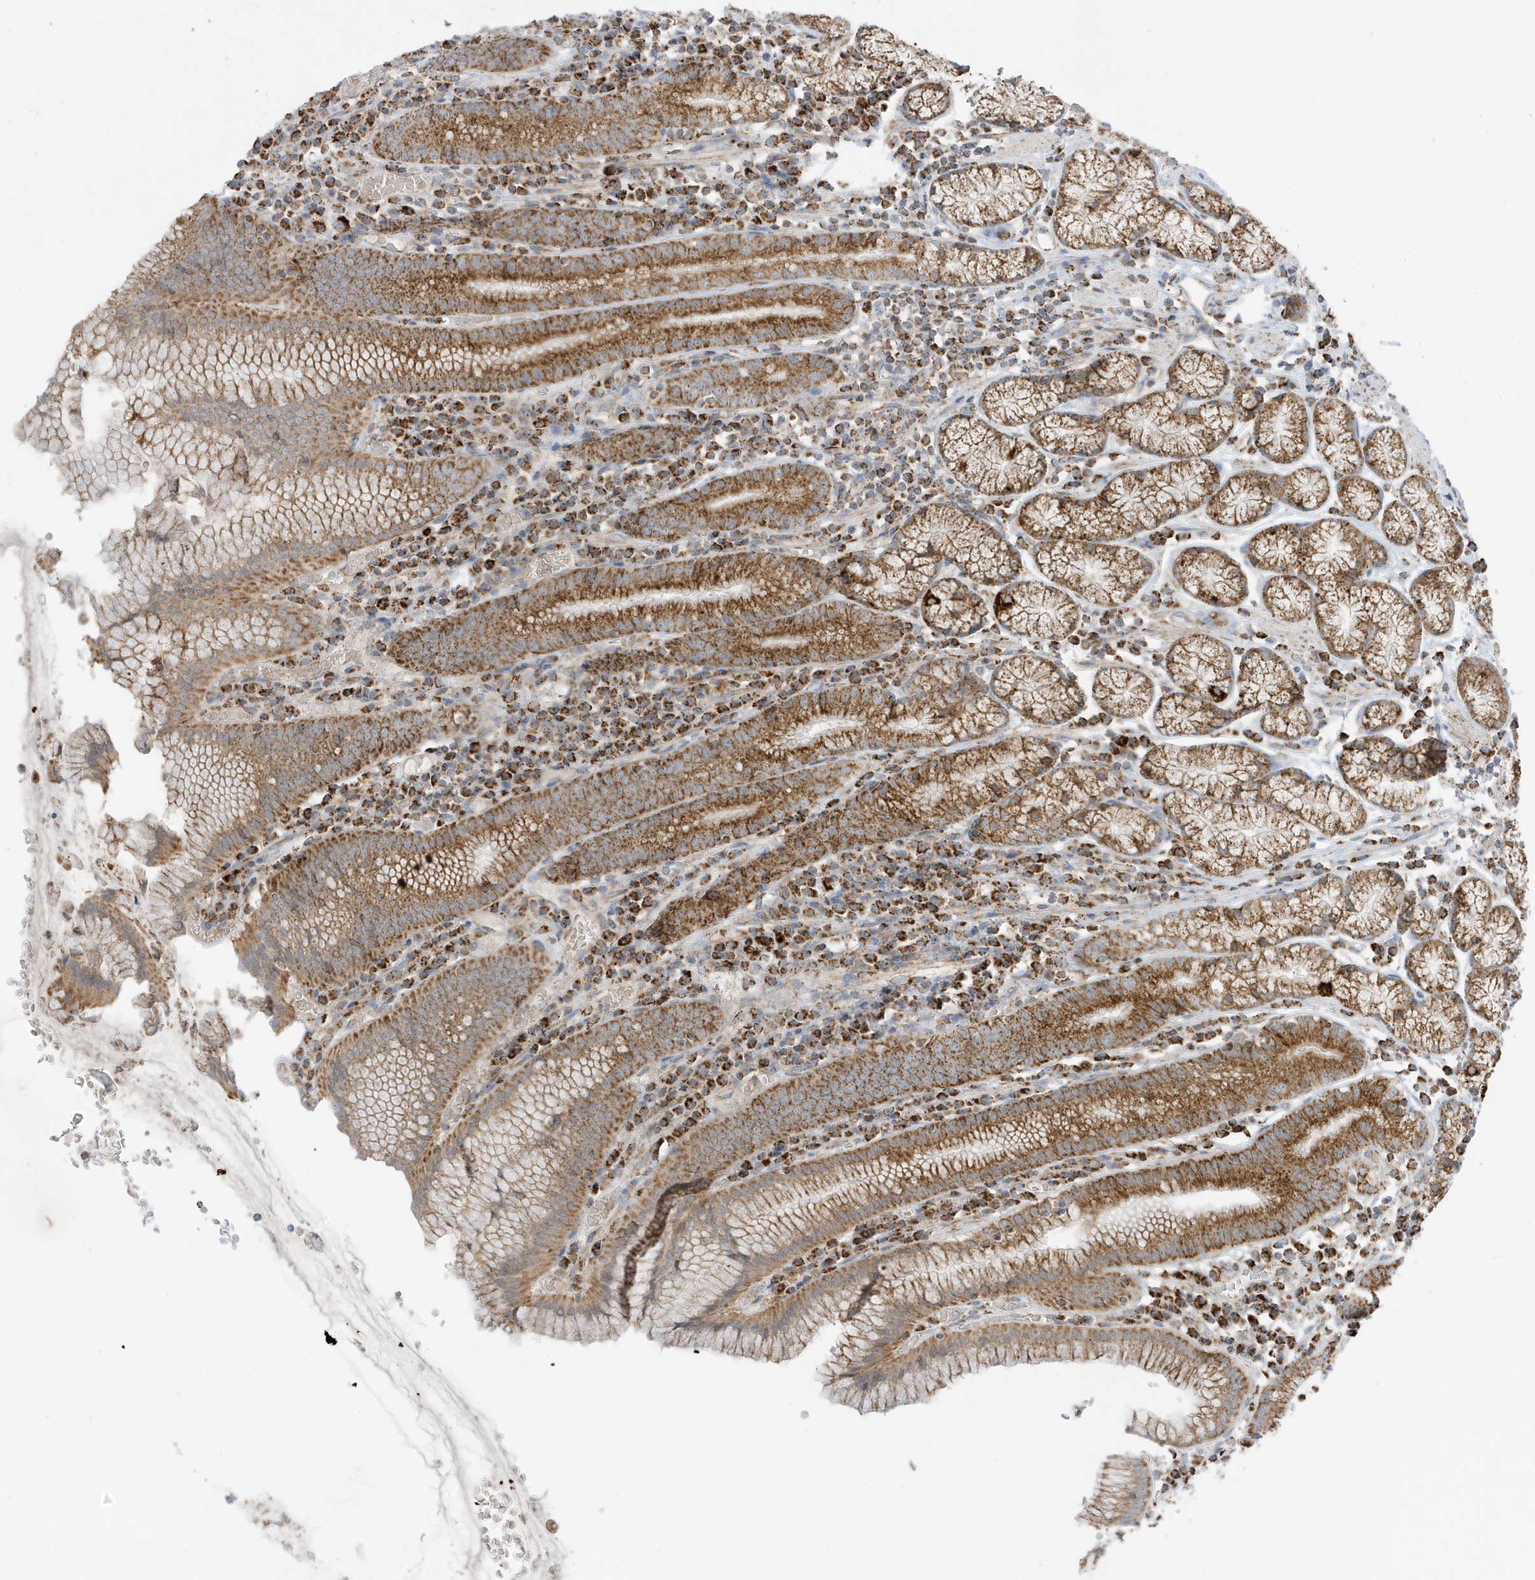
{"staining": {"intensity": "strong", "quantity": ">75%", "location": "cytoplasmic/membranous"}, "tissue": "stomach", "cell_type": "Glandular cells", "image_type": "normal", "snomed": [{"axis": "morphology", "description": "Normal tissue, NOS"}, {"axis": "topography", "description": "Stomach"}], "caption": "Stomach stained for a protein exhibits strong cytoplasmic/membranous positivity in glandular cells. (DAB = brown stain, brightfield microscopy at high magnification).", "gene": "ATP5ME", "patient": {"sex": "male", "age": 55}}